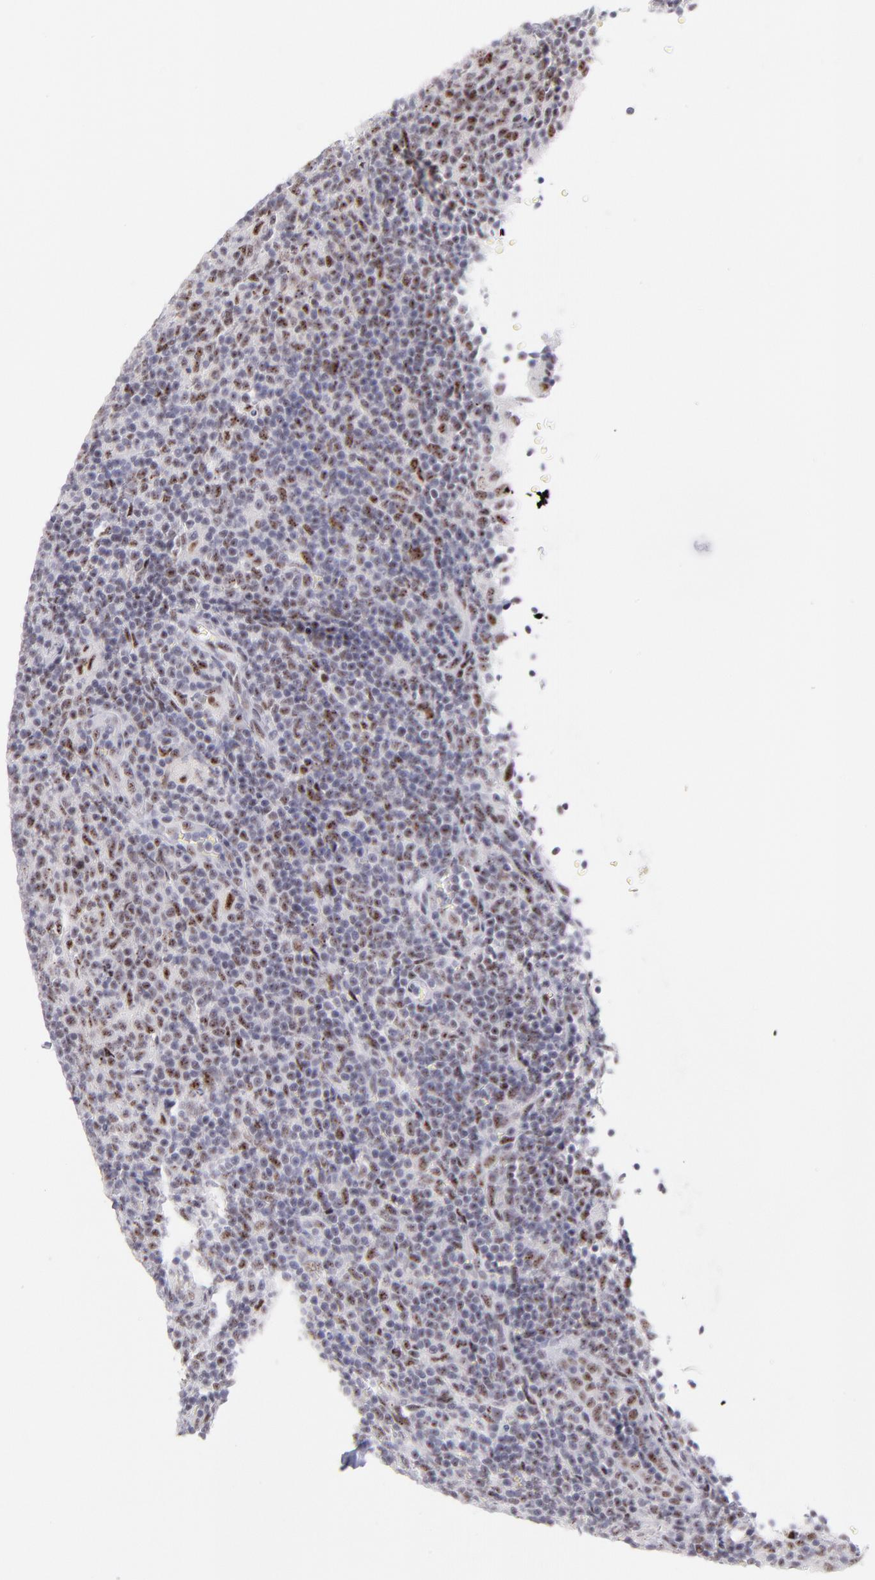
{"staining": {"intensity": "moderate", "quantity": "25%-75%", "location": "nuclear"}, "tissue": "lymphoma", "cell_type": "Tumor cells", "image_type": "cancer", "snomed": [{"axis": "morphology", "description": "Malignant lymphoma, non-Hodgkin's type, Low grade"}, {"axis": "topography", "description": "Lymph node"}], "caption": "Tumor cells demonstrate medium levels of moderate nuclear staining in about 25%-75% of cells in human lymphoma. Immunohistochemistry stains the protein in brown and the nuclei are stained blue.", "gene": "CDC25C", "patient": {"sex": "male", "age": 70}}